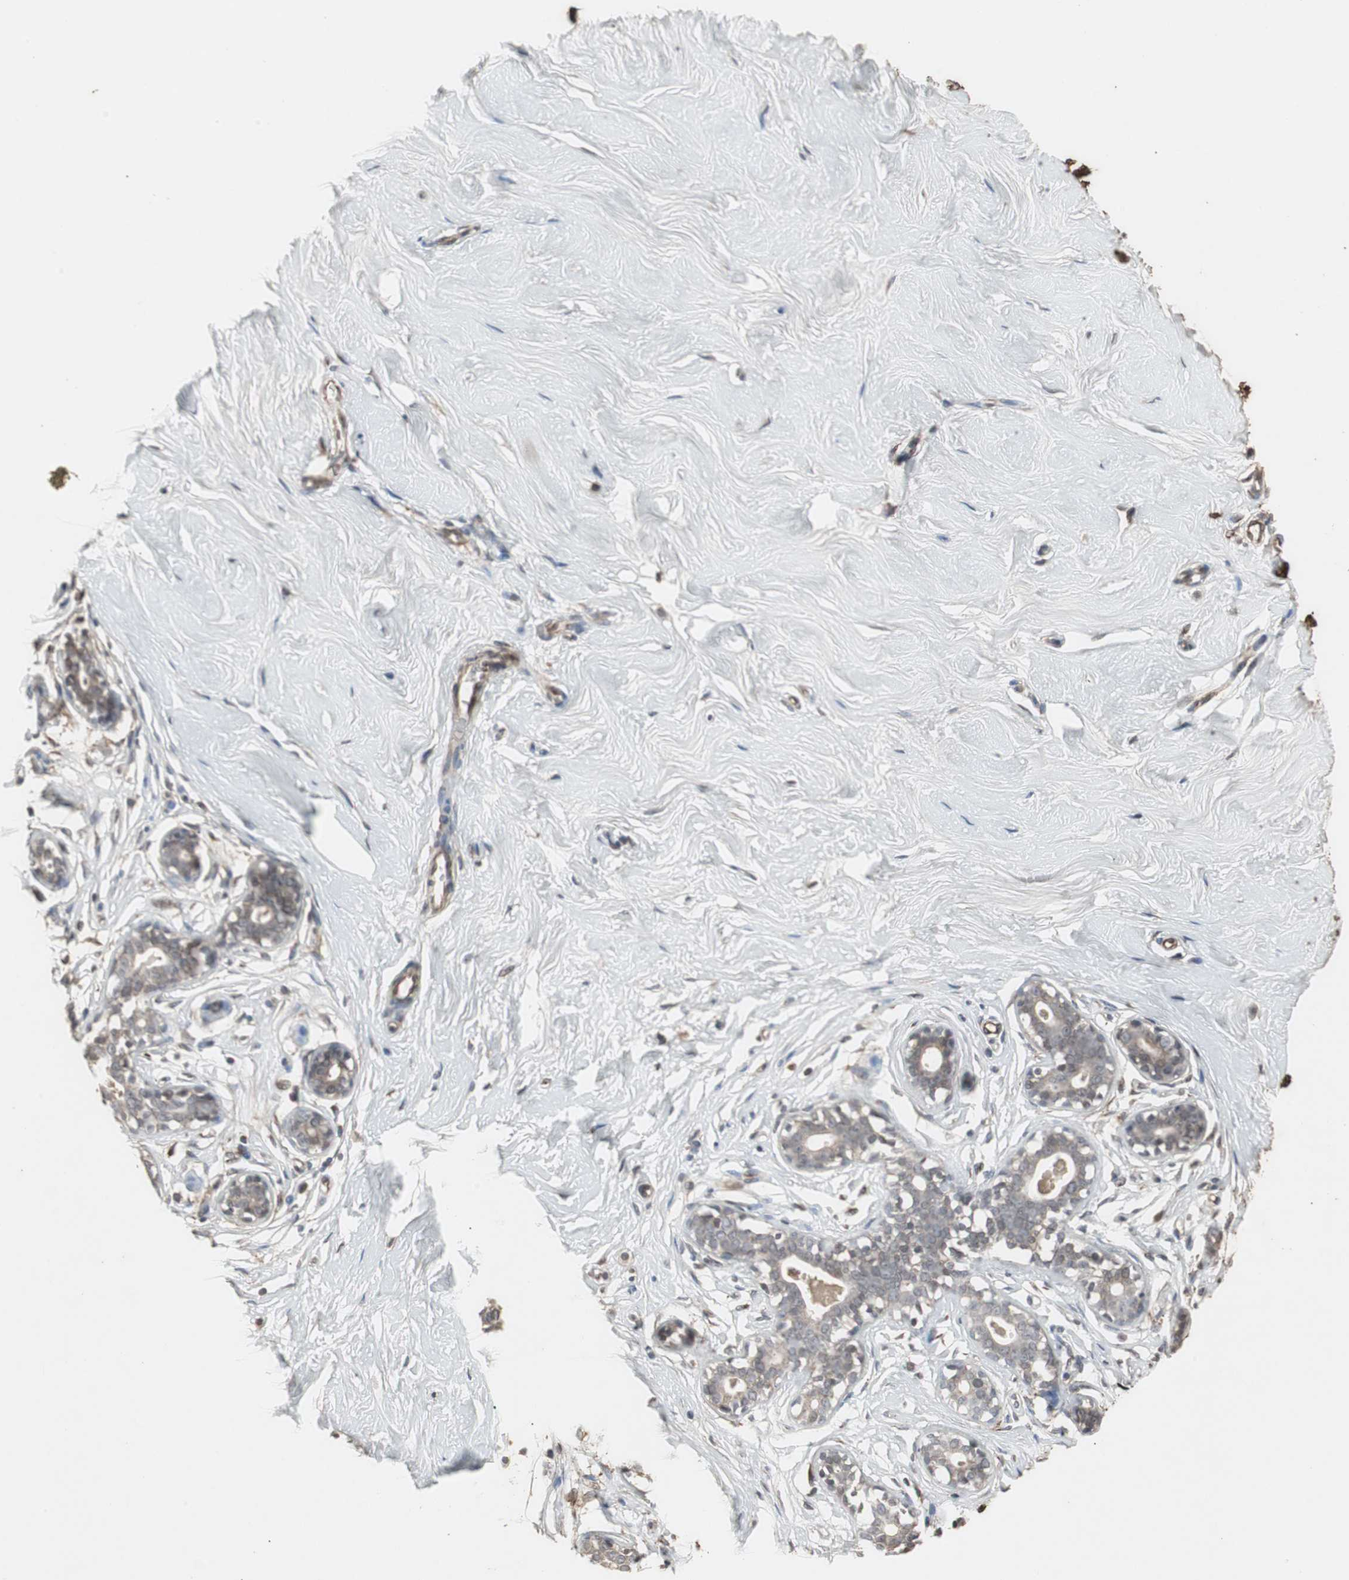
{"staining": {"intensity": "moderate", "quantity": ">75%", "location": "cytoplasmic/membranous"}, "tissue": "breast", "cell_type": "Adipocytes", "image_type": "normal", "snomed": [{"axis": "morphology", "description": "Normal tissue, NOS"}, {"axis": "topography", "description": "Breast"}], "caption": "A brown stain highlights moderate cytoplasmic/membranous positivity of a protein in adipocytes of normal breast. (DAB (3,3'-diaminobenzidine) = brown stain, brightfield microscopy at high magnification).", "gene": "ATP2B2", "patient": {"sex": "female", "age": 23}}